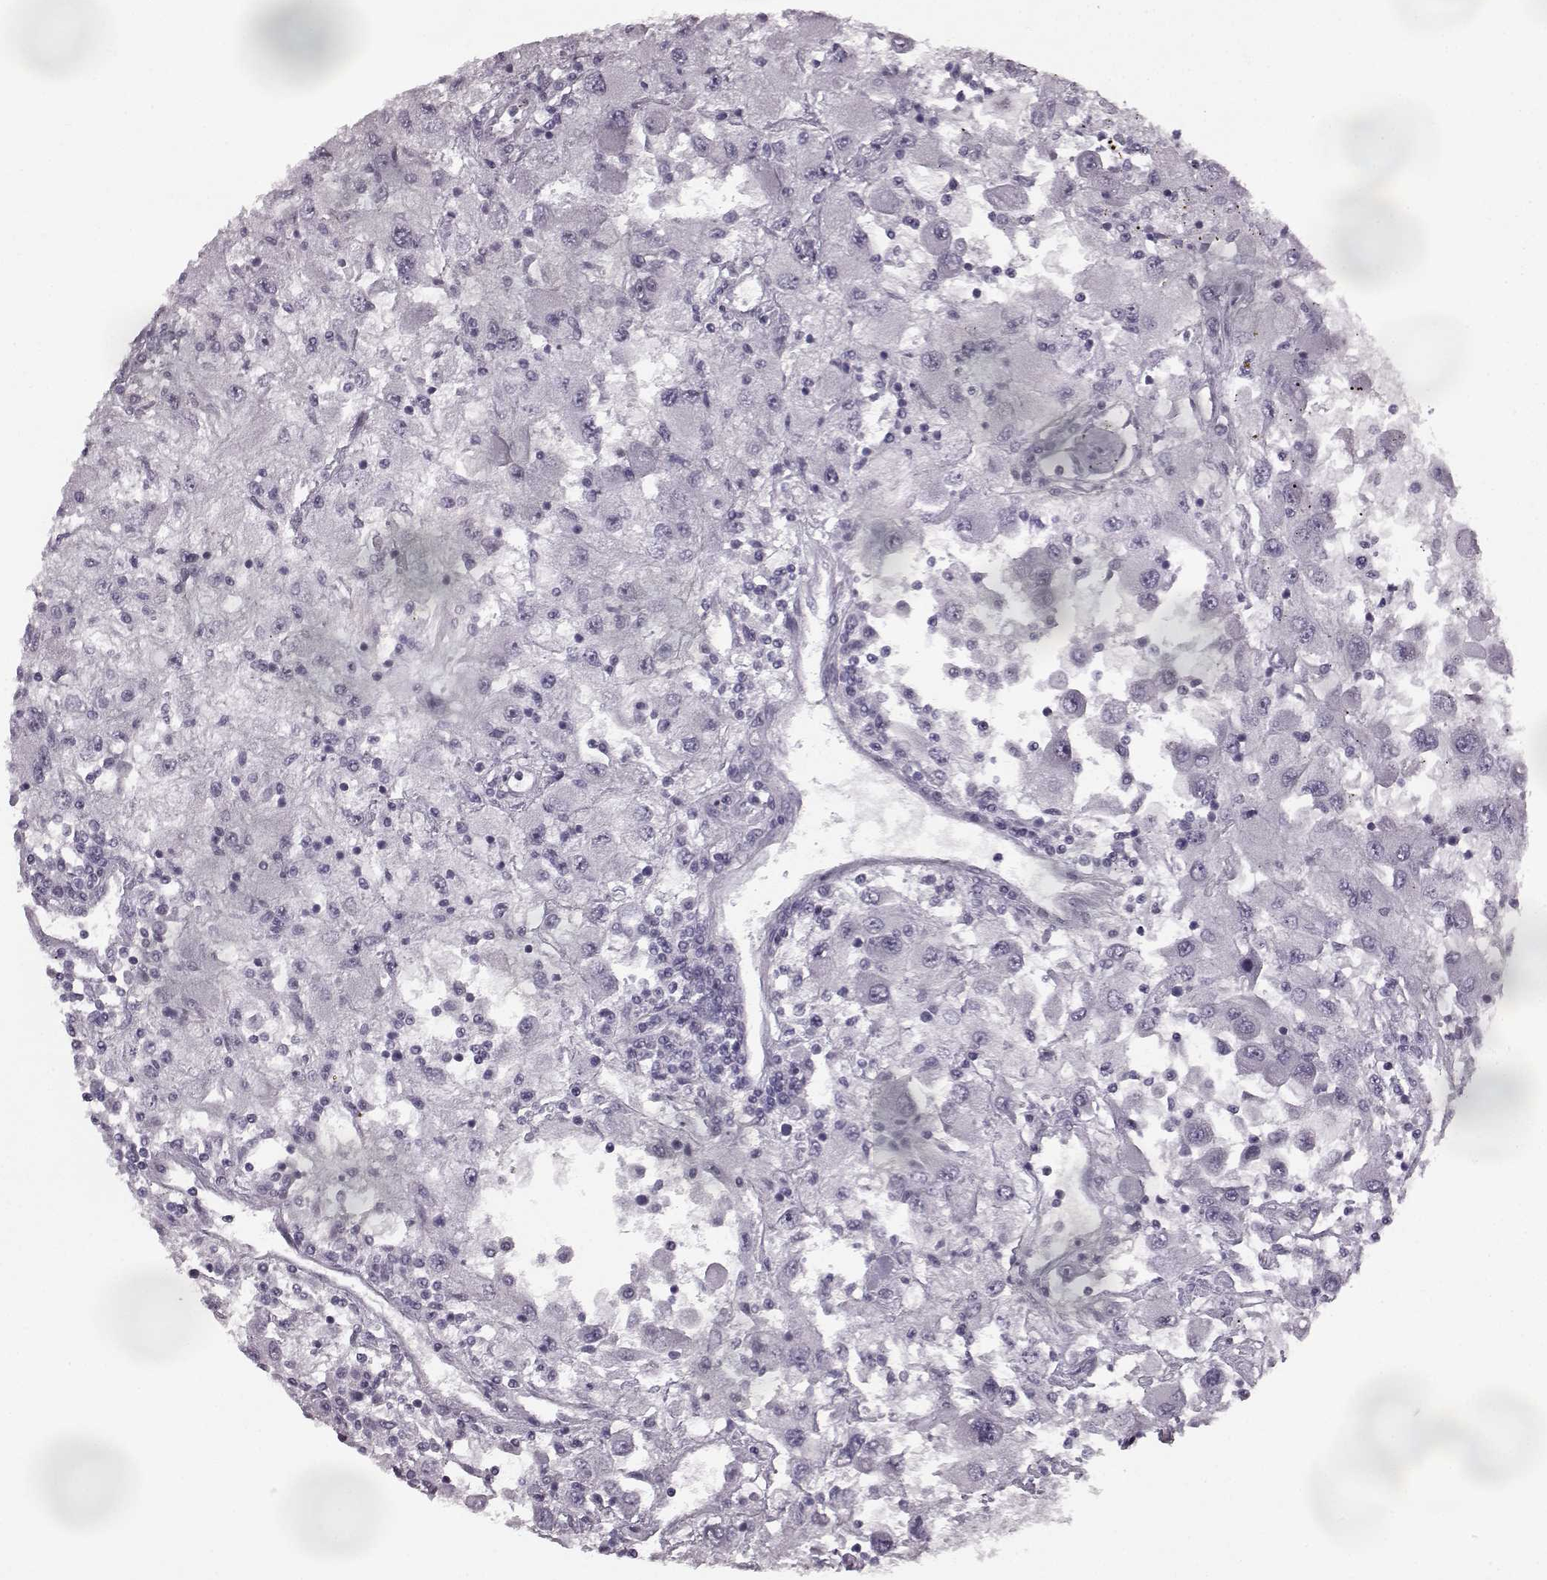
{"staining": {"intensity": "negative", "quantity": "none", "location": "none"}, "tissue": "renal cancer", "cell_type": "Tumor cells", "image_type": "cancer", "snomed": [{"axis": "morphology", "description": "Adenocarcinoma, NOS"}, {"axis": "topography", "description": "Kidney"}], "caption": "DAB (3,3'-diaminobenzidine) immunohistochemical staining of human adenocarcinoma (renal) demonstrates no significant expression in tumor cells. The staining is performed using DAB brown chromogen with nuclei counter-stained in using hematoxylin.", "gene": "SEMG2", "patient": {"sex": "female", "age": 67}}